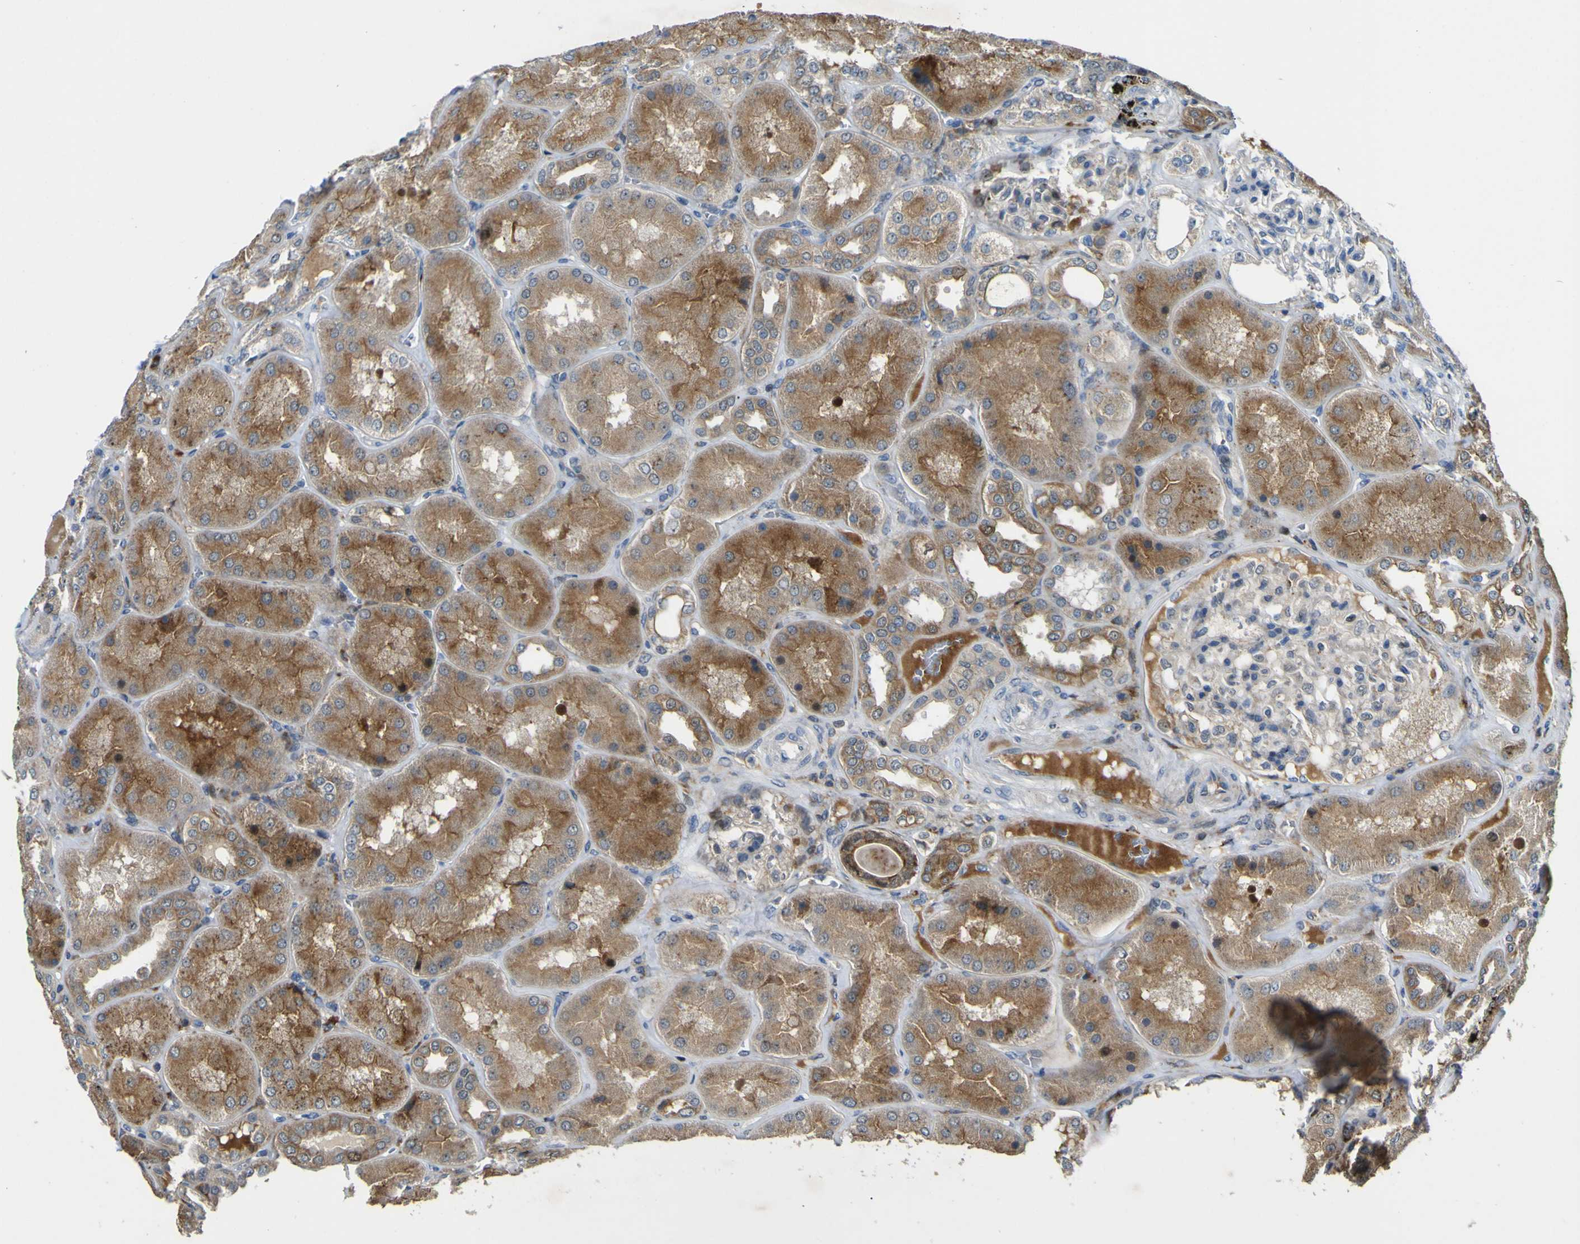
{"staining": {"intensity": "moderate", "quantity": "<25%", "location": "nuclear"}, "tissue": "kidney", "cell_type": "Cells in glomeruli", "image_type": "normal", "snomed": [{"axis": "morphology", "description": "Normal tissue, NOS"}, {"axis": "topography", "description": "Kidney"}], "caption": "Unremarkable kidney demonstrates moderate nuclear expression in about <25% of cells in glomeruli The staining was performed using DAB (3,3'-diaminobenzidine), with brown indicating positive protein expression. Nuclei are stained blue with hematoxylin..", "gene": "LBHD1", "patient": {"sex": "female", "age": 56}}